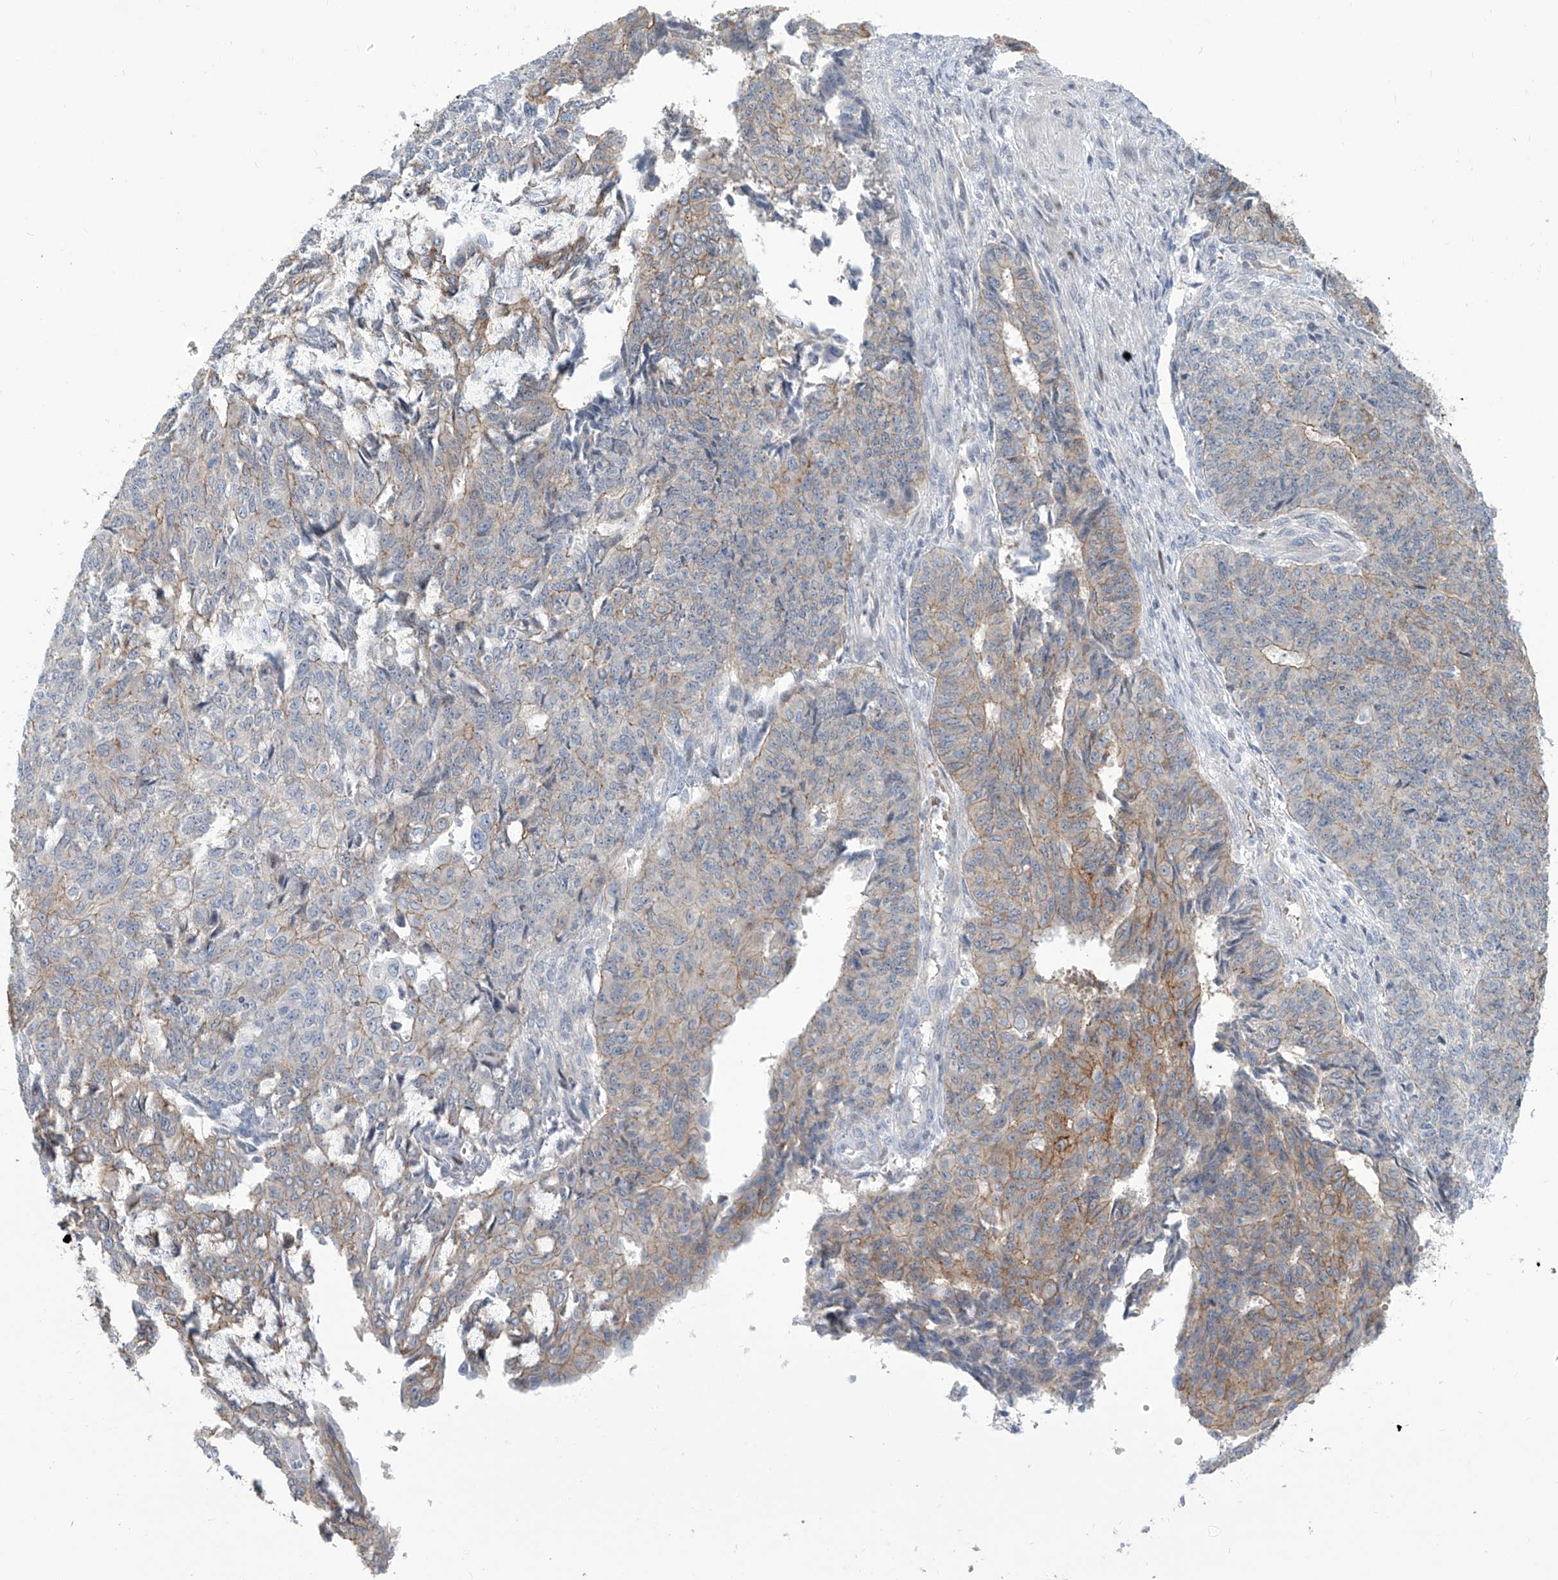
{"staining": {"intensity": "moderate", "quantity": "<25%", "location": "cytoplasmic/membranous"}, "tissue": "endometrial cancer", "cell_type": "Tumor cells", "image_type": "cancer", "snomed": [{"axis": "morphology", "description": "Adenocarcinoma, NOS"}, {"axis": "topography", "description": "Endometrium"}], "caption": "Endometrial cancer (adenocarcinoma) stained with immunohistochemistry displays moderate cytoplasmic/membranous positivity in approximately <25% of tumor cells. The staining was performed using DAB, with brown indicating positive protein expression. Nuclei are stained blue with hematoxylin.", "gene": "LRRC1", "patient": {"sex": "female", "age": 32}}